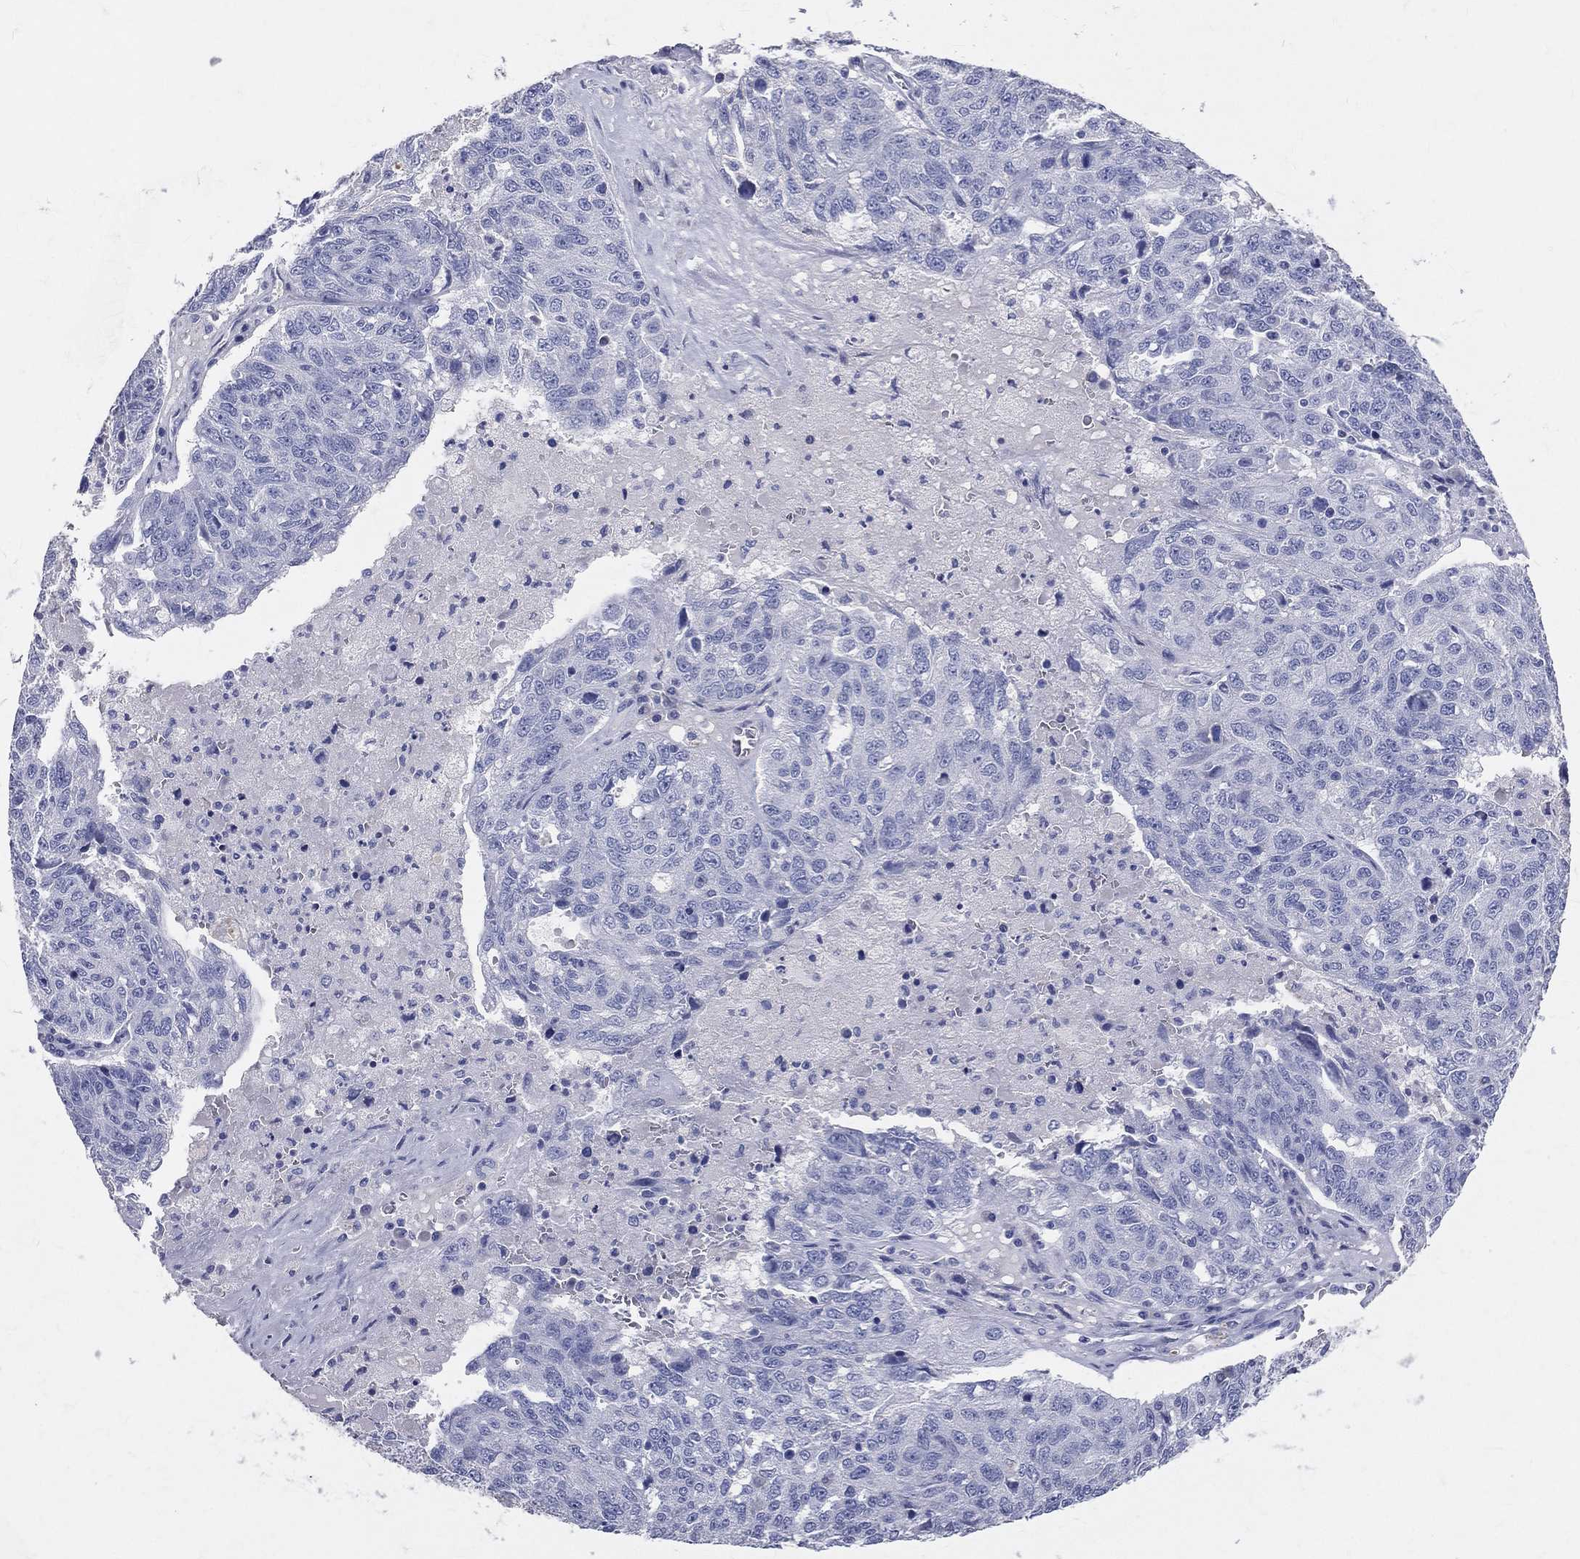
{"staining": {"intensity": "negative", "quantity": "none", "location": "none"}, "tissue": "ovarian cancer", "cell_type": "Tumor cells", "image_type": "cancer", "snomed": [{"axis": "morphology", "description": "Cystadenocarcinoma, serous, NOS"}, {"axis": "topography", "description": "Ovary"}], "caption": "Human ovarian serous cystadenocarcinoma stained for a protein using immunohistochemistry (IHC) reveals no staining in tumor cells.", "gene": "LAT", "patient": {"sex": "female", "age": 71}}